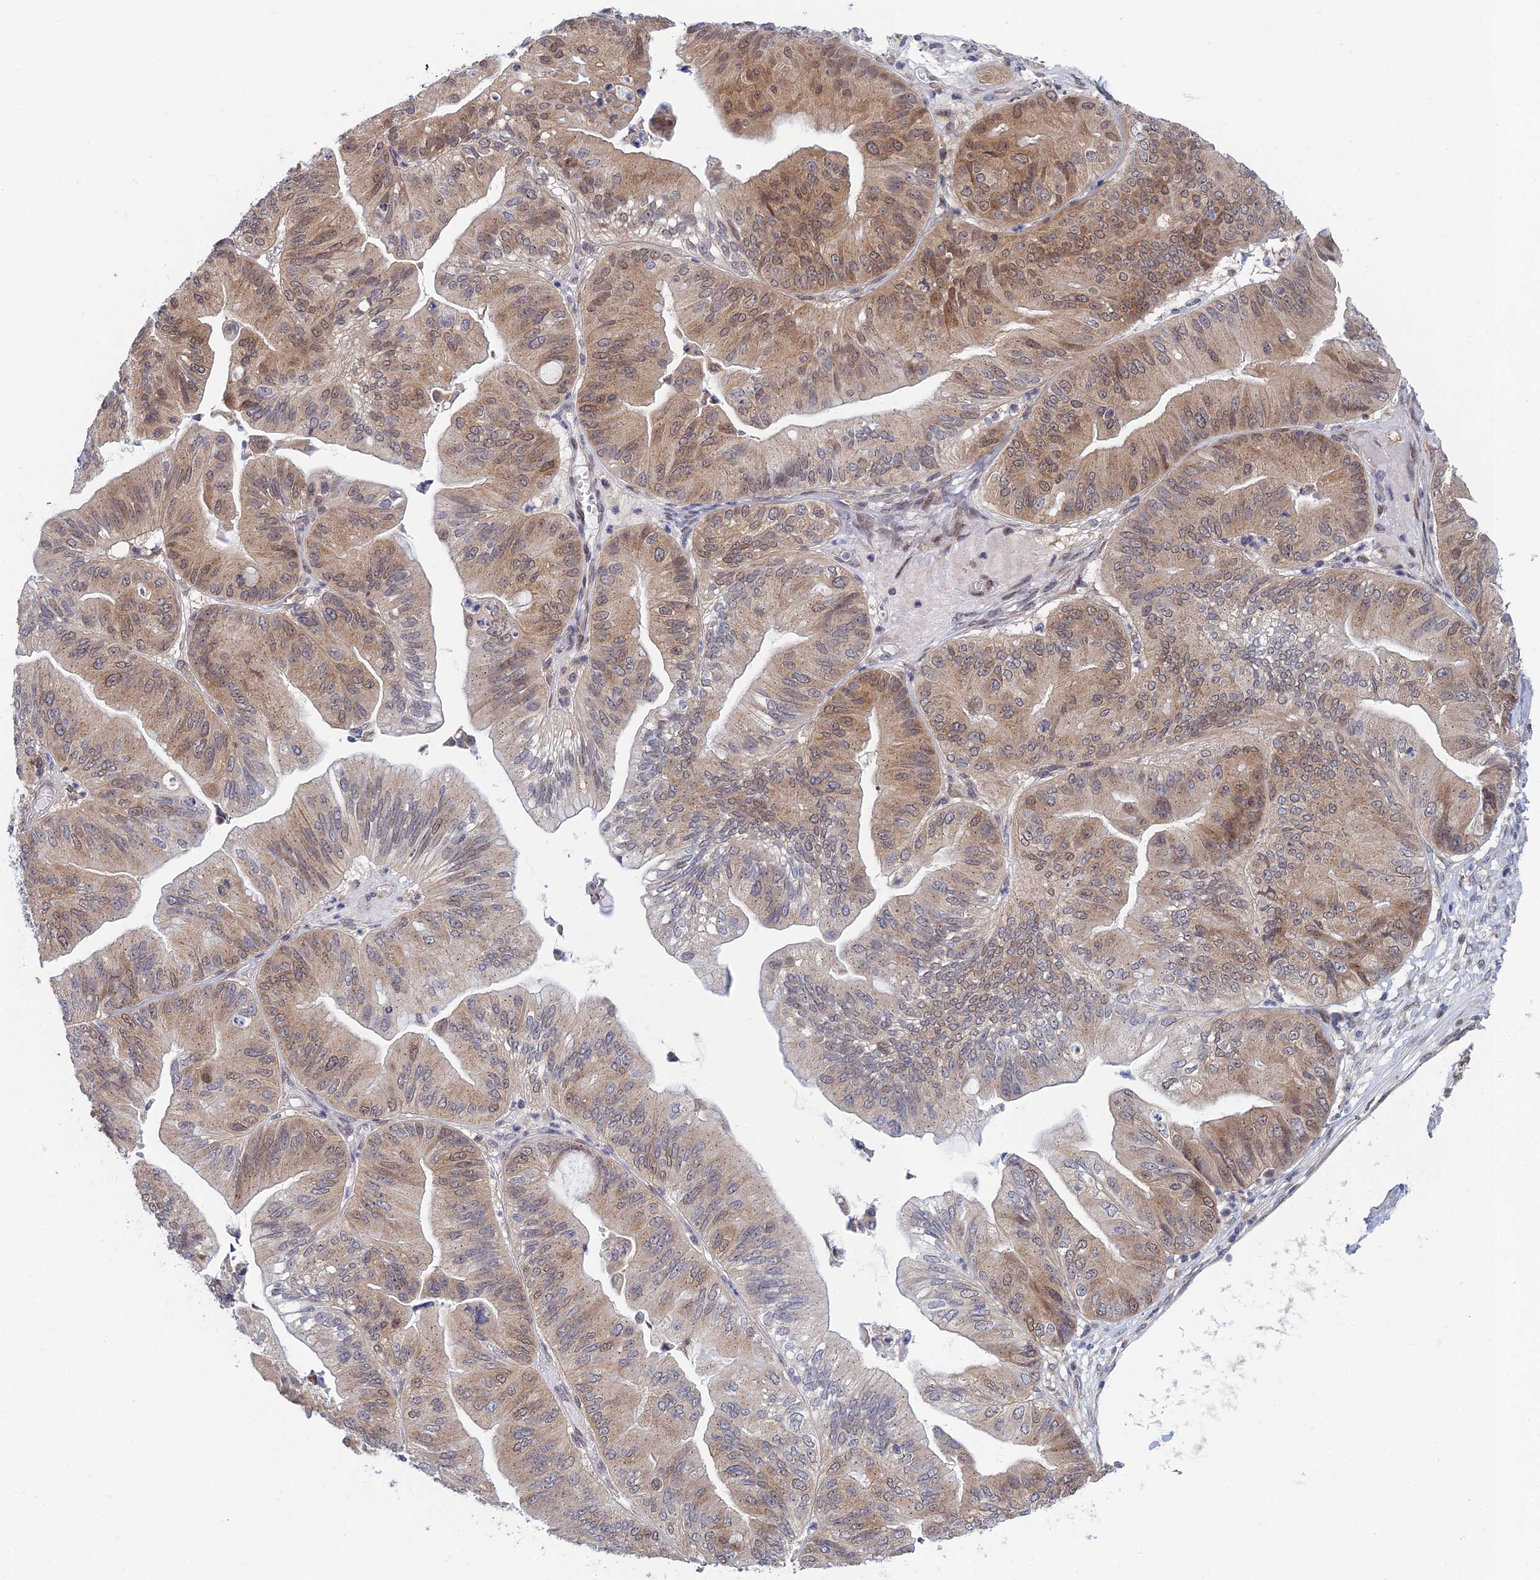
{"staining": {"intensity": "moderate", "quantity": "25%-75%", "location": "cytoplasmic/membranous"}, "tissue": "ovarian cancer", "cell_type": "Tumor cells", "image_type": "cancer", "snomed": [{"axis": "morphology", "description": "Cystadenocarcinoma, mucinous, NOS"}, {"axis": "topography", "description": "Ovary"}], "caption": "The micrograph shows staining of ovarian cancer (mucinous cystadenocarcinoma), revealing moderate cytoplasmic/membranous protein positivity (brown color) within tumor cells.", "gene": "SRA1", "patient": {"sex": "female", "age": 61}}